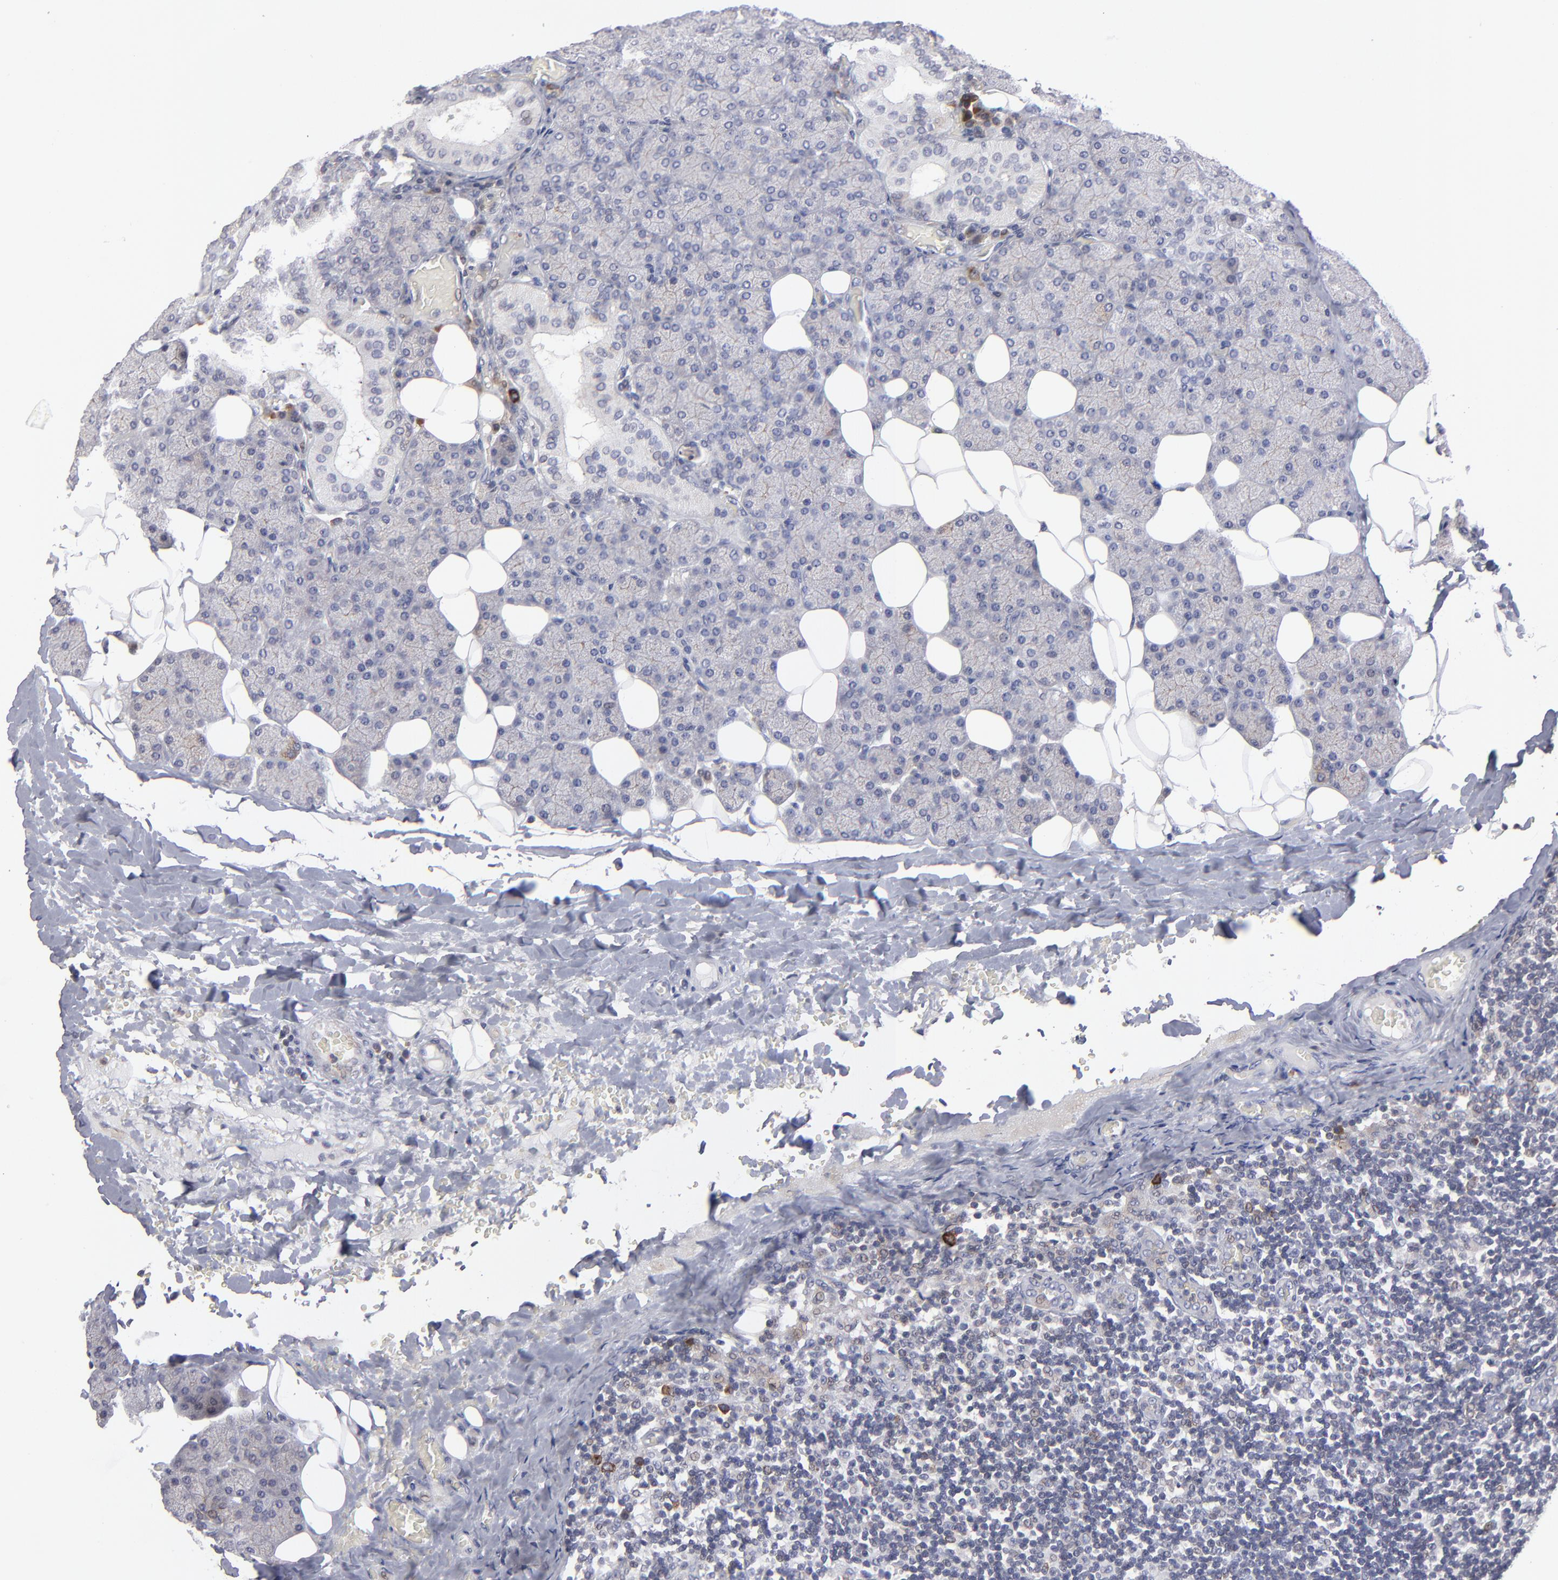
{"staining": {"intensity": "strong", "quantity": "<25%", "location": "cytoplasmic/membranous"}, "tissue": "lymph node", "cell_type": "Non-germinal center cells", "image_type": "normal", "snomed": [{"axis": "morphology", "description": "Normal tissue, NOS"}, {"axis": "topography", "description": "Lymph node"}, {"axis": "topography", "description": "Salivary gland"}], "caption": "Benign lymph node demonstrates strong cytoplasmic/membranous expression in about <25% of non-germinal center cells, visualized by immunohistochemistry.", "gene": "CEP97", "patient": {"sex": "male", "age": 8}}